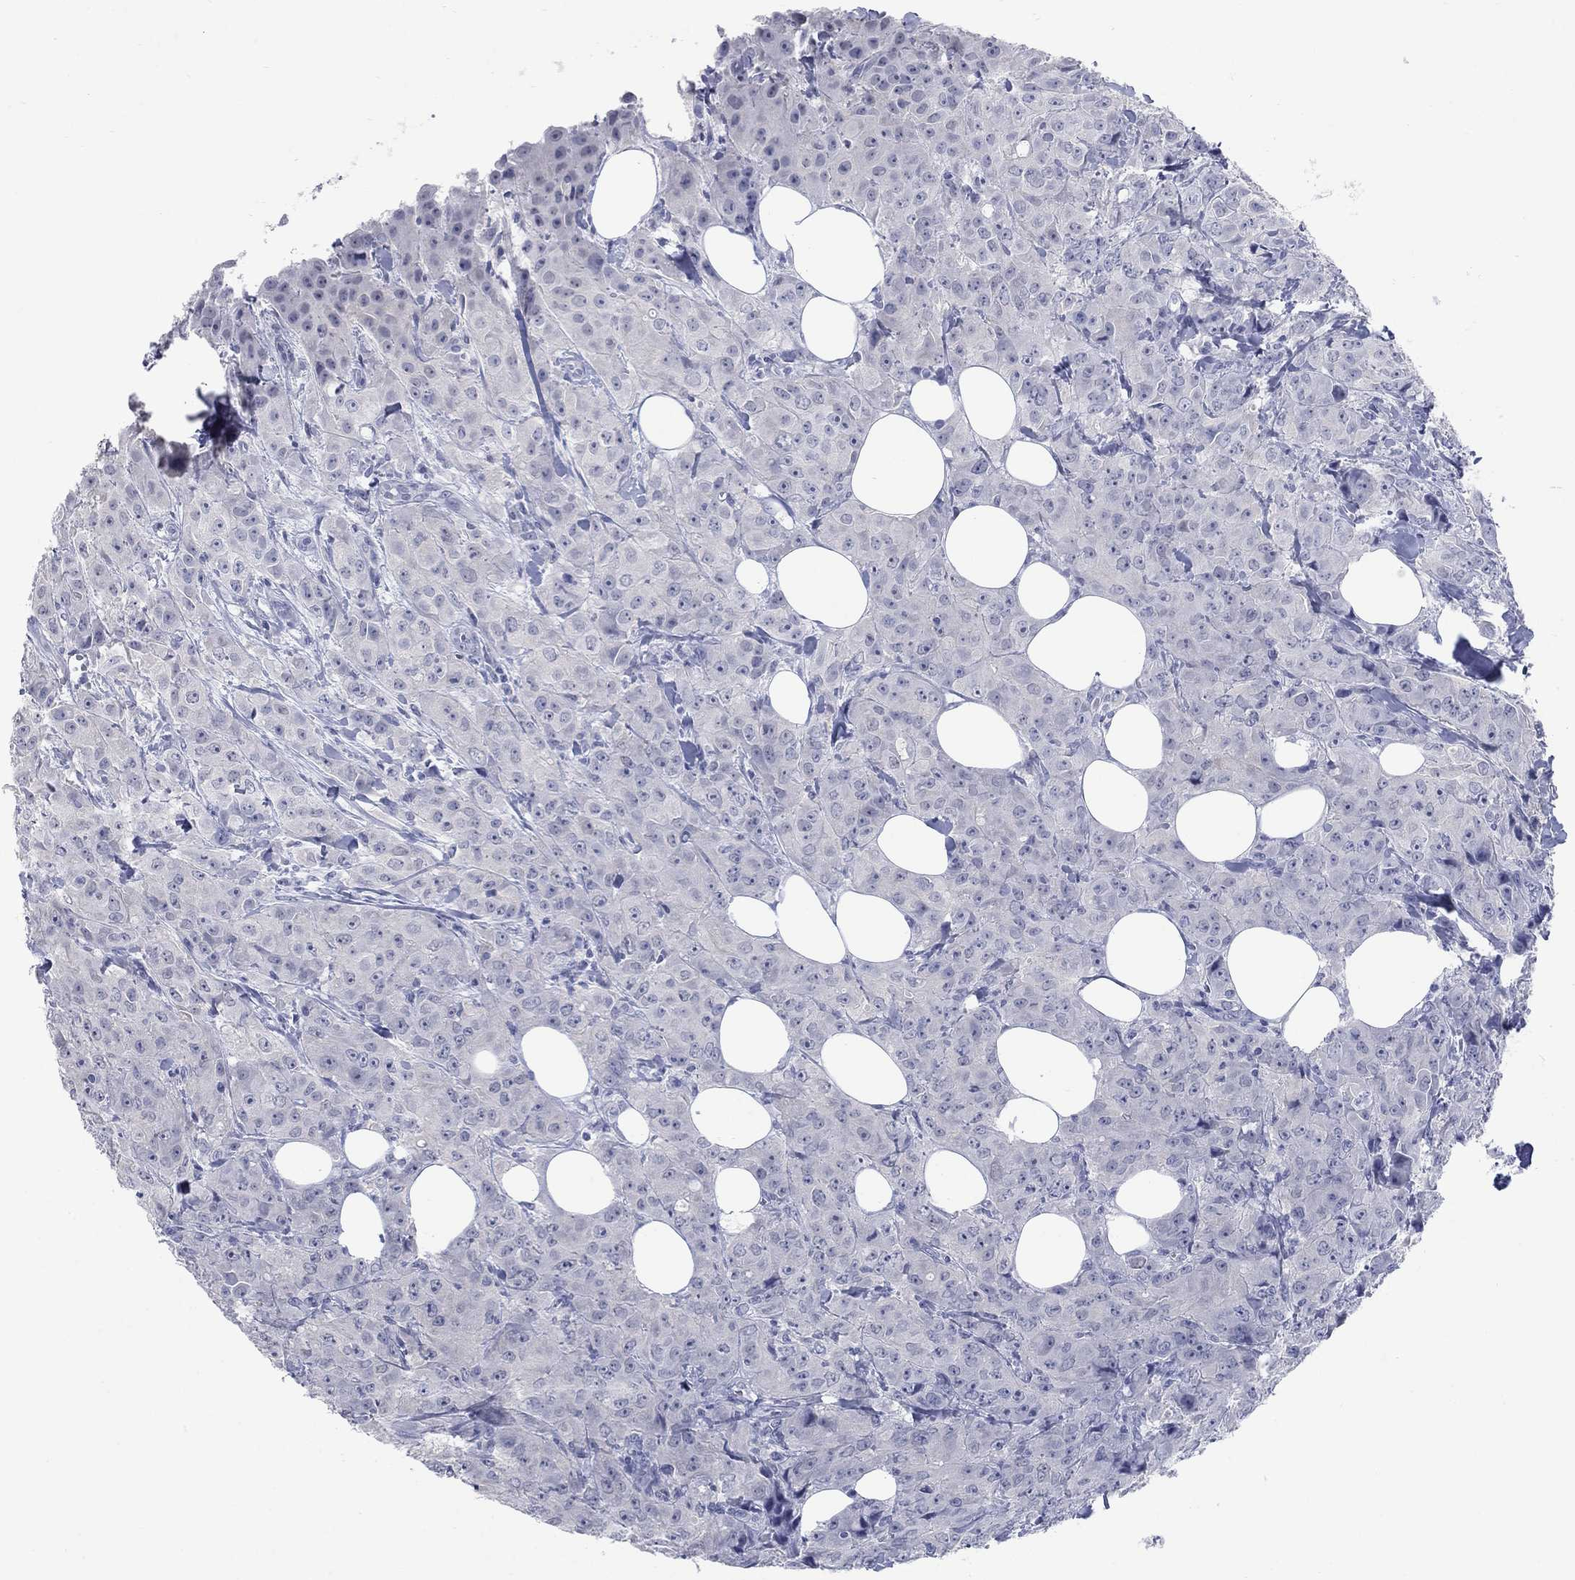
{"staining": {"intensity": "negative", "quantity": "none", "location": "none"}, "tissue": "breast cancer", "cell_type": "Tumor cells", "image_type": "cancer", "snomed": [{"axis": "morphology", "description": "Duct carcinoma"}, {"axis": "topography", "description": "Breast"}], "caption": "Immunohistochemical staining of infiltrating ductal carcinoma (breast) shows no significant staining in tumor cells. (Brightfield microscopy of DAB (3,3'-diaminobenzidine) IHC at high magnification).", "gene": "ATP6V1G2", "patient": {"sex": "female", "age": 43}}